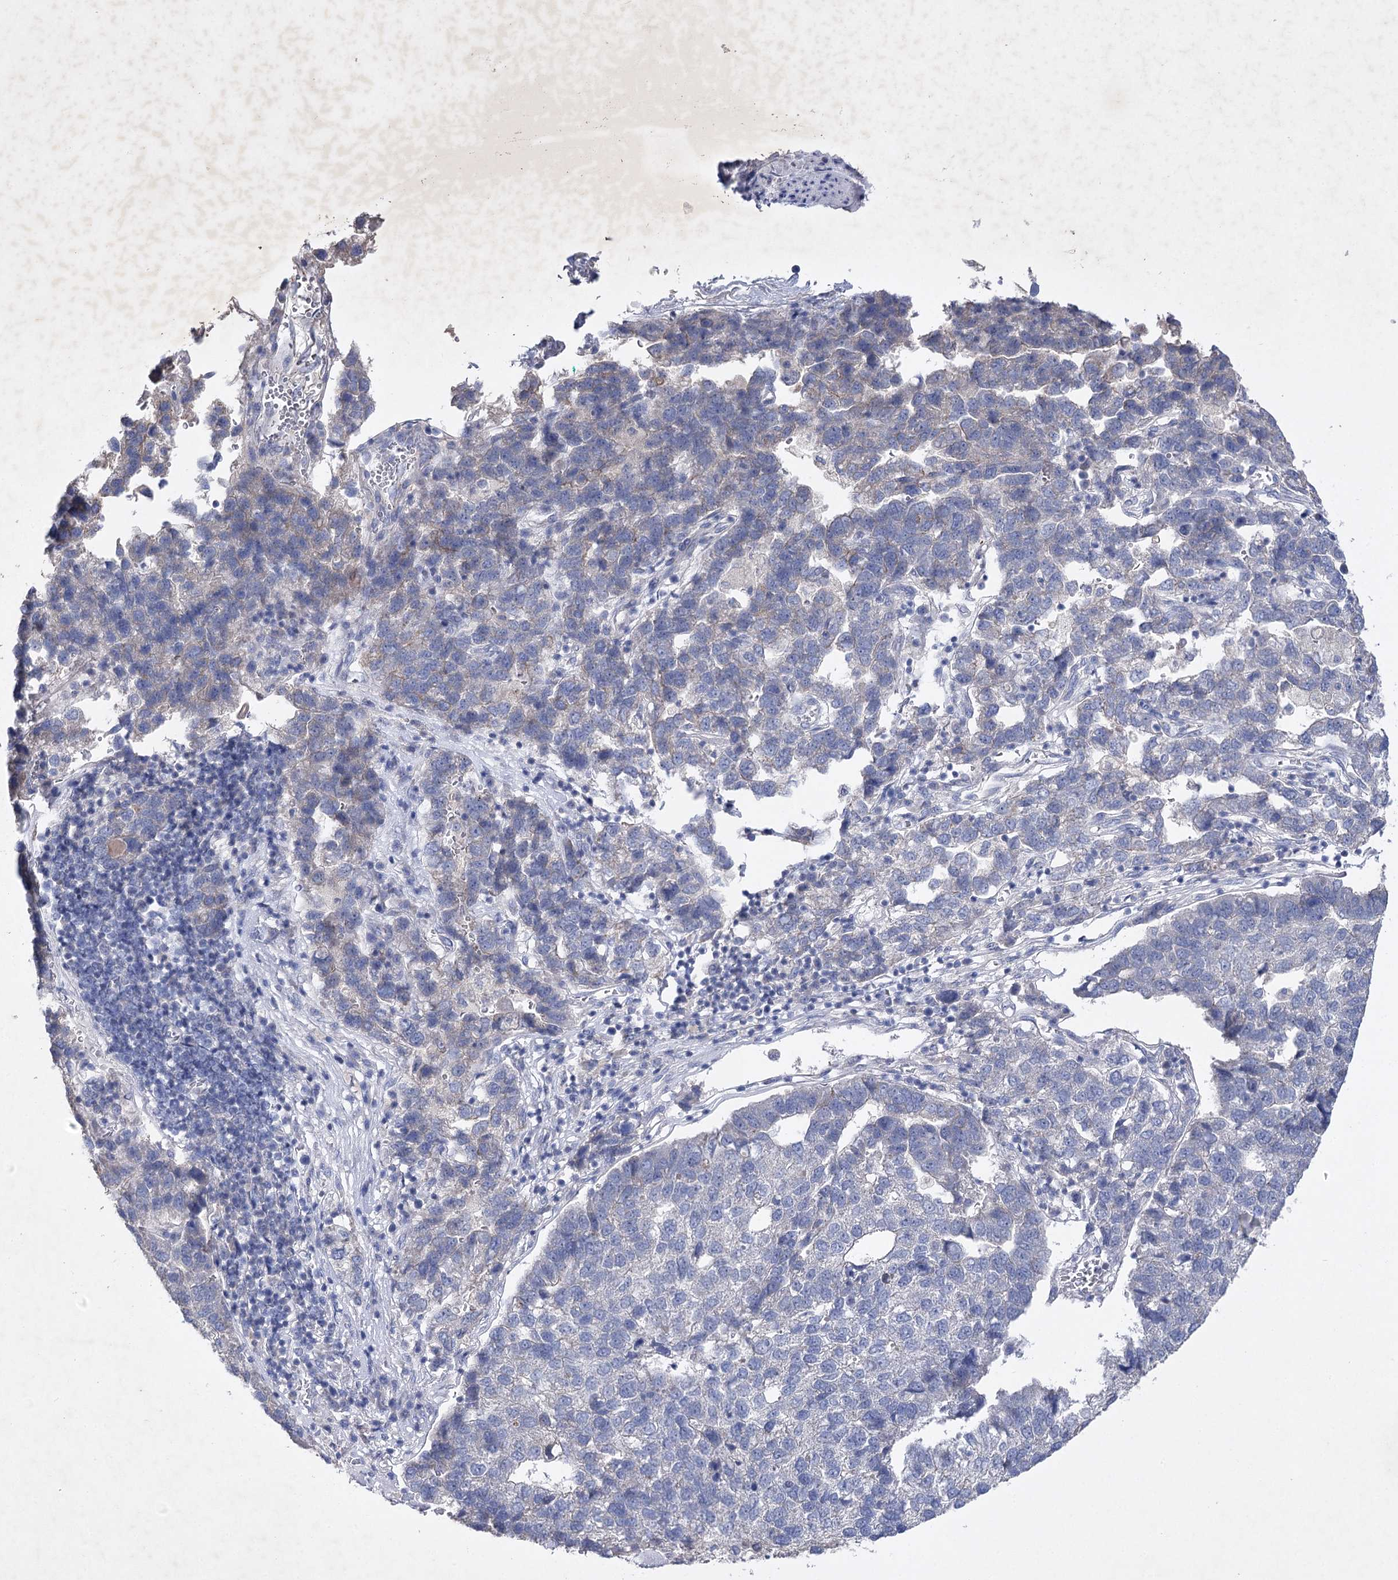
{"staining": {"intensity": "negative", "quantity": "none", "location": "none"}, "tissue": "pancreatic cancer", "cell_type": "Tumor cells", "image_type": "cancer", "snomed": [{"axis": "morphology", "description": "Adenocarcinoma, NOS"}, {"axis": "topography", "description": "Pancreas"}], "caption": "The micrograph reveals no significant expression in tumor cells of pancreatic cancer (adenocarcinoma).", "gene": "COX15", "patient": {"sex": "female", "age": 61}}